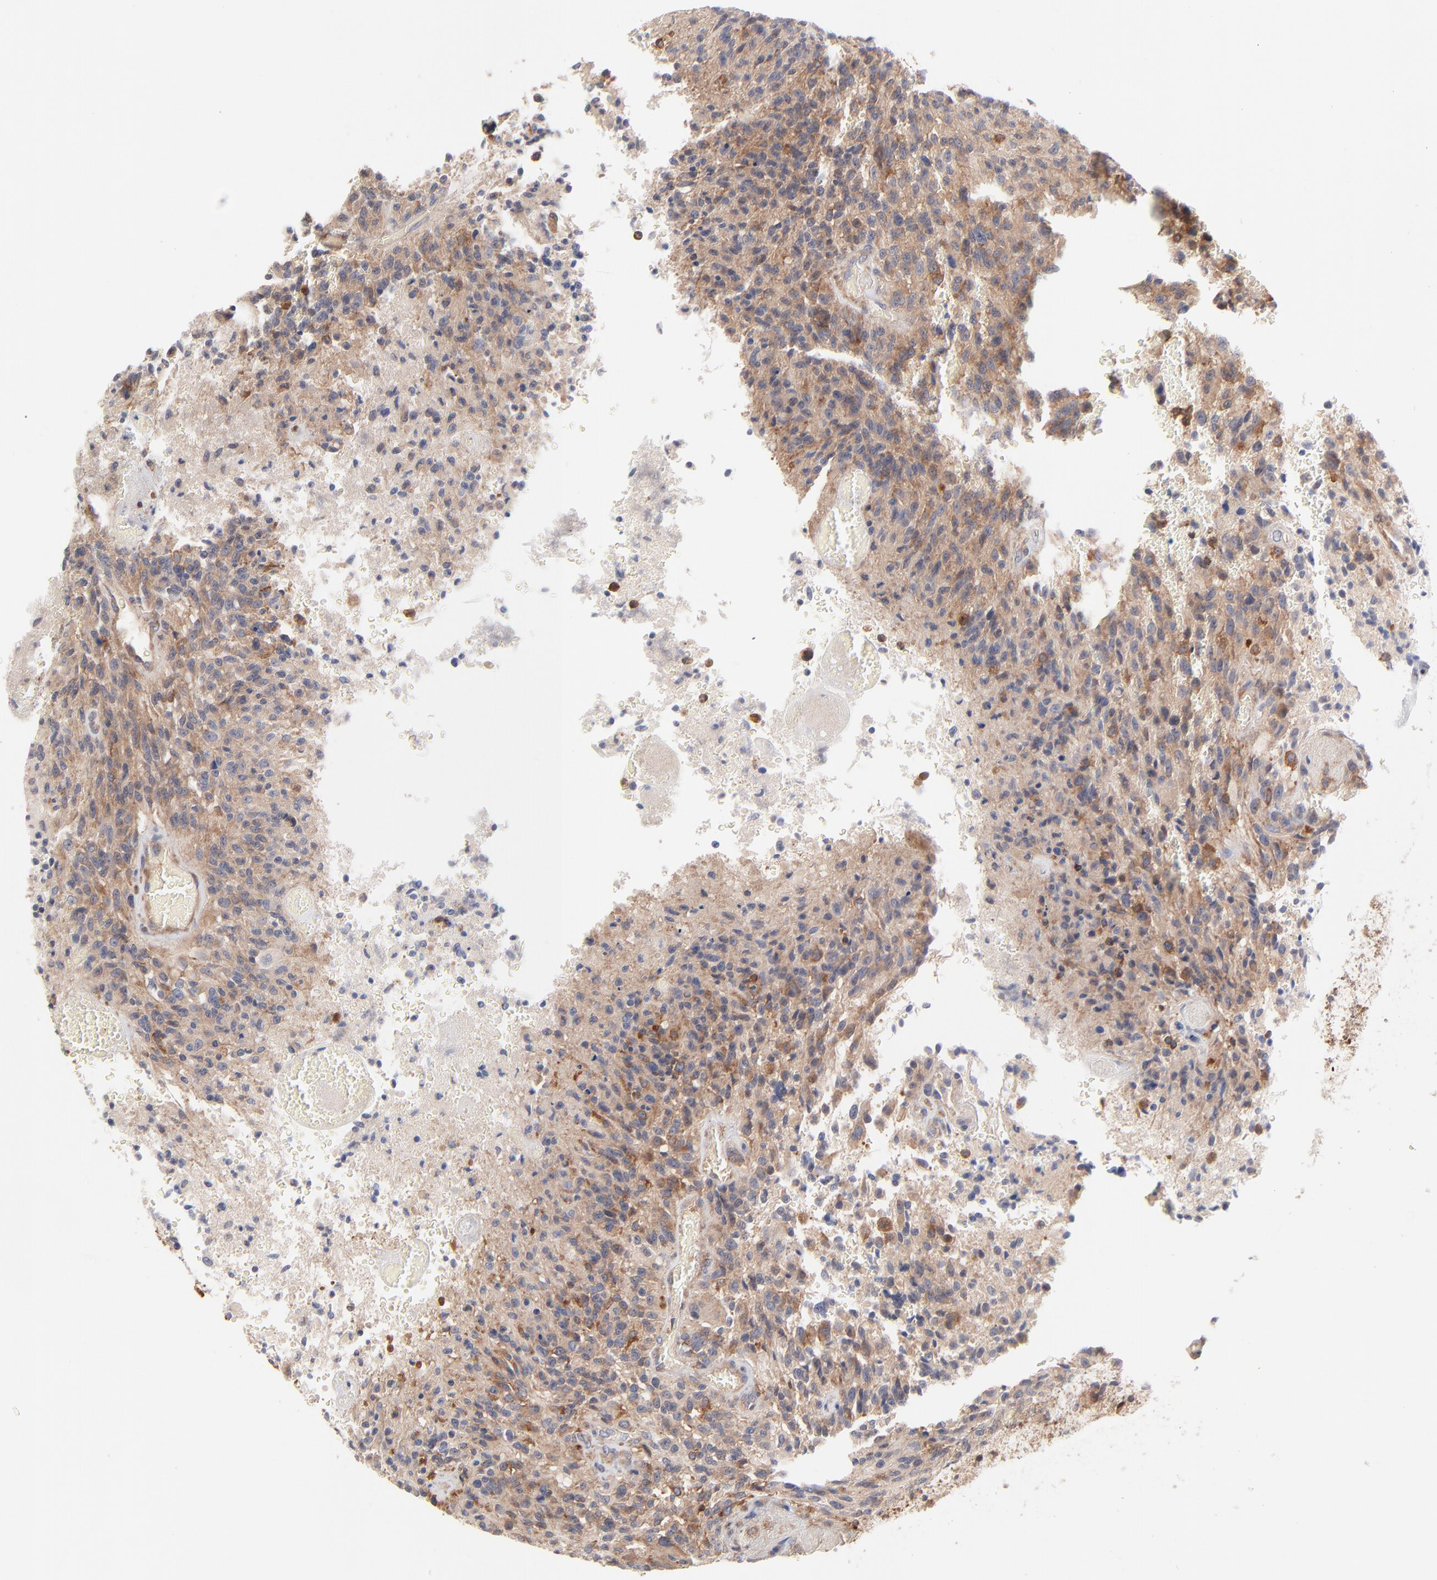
{"staining": {"intensity": "moderate", "quantity": "<25%", "location": "cytoplasmic/membranous"}, "tissue": "glioma", "cell_type": "Tumor cells", "image_type": "cancer", "snomed": [{"axis": "morphology", "description": "Normal tissue, NOS"}, {"axis": "morphology", "description": "Glioma, malignant, High grade"}, {"axis": "topography", "description": "Cerebral cortex"}], "caption": "Protein expression analysis of human glioma reveals moderate cytoplasmic/membranous staining in approximately <25% of tumor cells.", "gene": "WIPF1", "patient": {"sex": "male", "age": 56}}